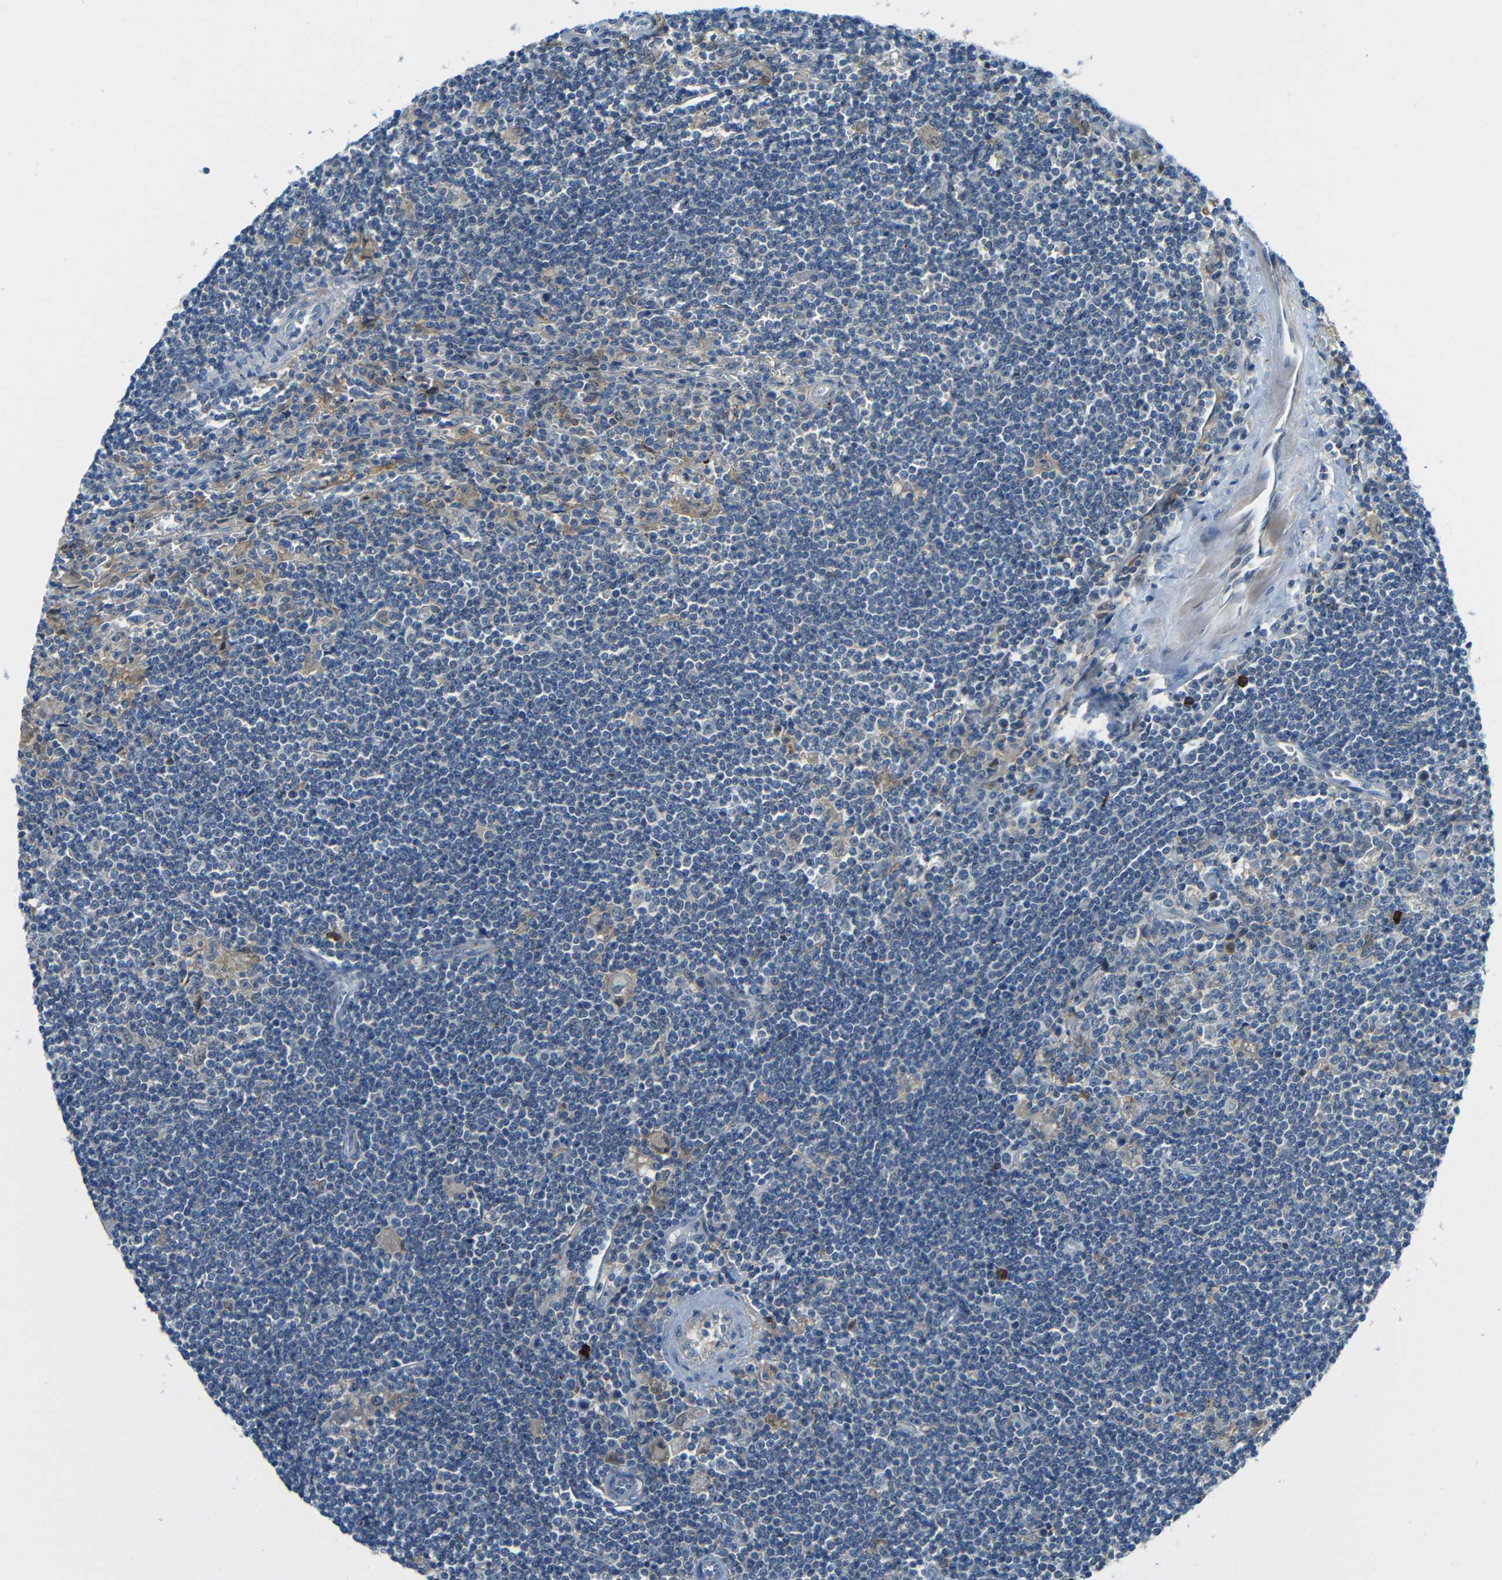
{"staining": {"intensity": "negative", "quantity": "none", "location": "none"}, "tissue": "lymphoma", "cell_type": "Tumor cells", "image_type": "cancer", "snomed": [{"axis": "morphology", "description": "Malignant lymphoma, non-Hodgkin's type, Low grade"}, {"axis": "topography", "description": "Spleen"}], "caption": "Tumor cells are negative for brown protein staining in low-grade malignant lymphoma, non-Hodgkin's type. (Stains: DAB (3,3'-diaminobenzidine) IHC with hematoxylin counter stain, Microscopy: brightfield microscopy at high magnification).", "gene": "CYP26B1", "patient": {"sex": "male", "age": 76}}